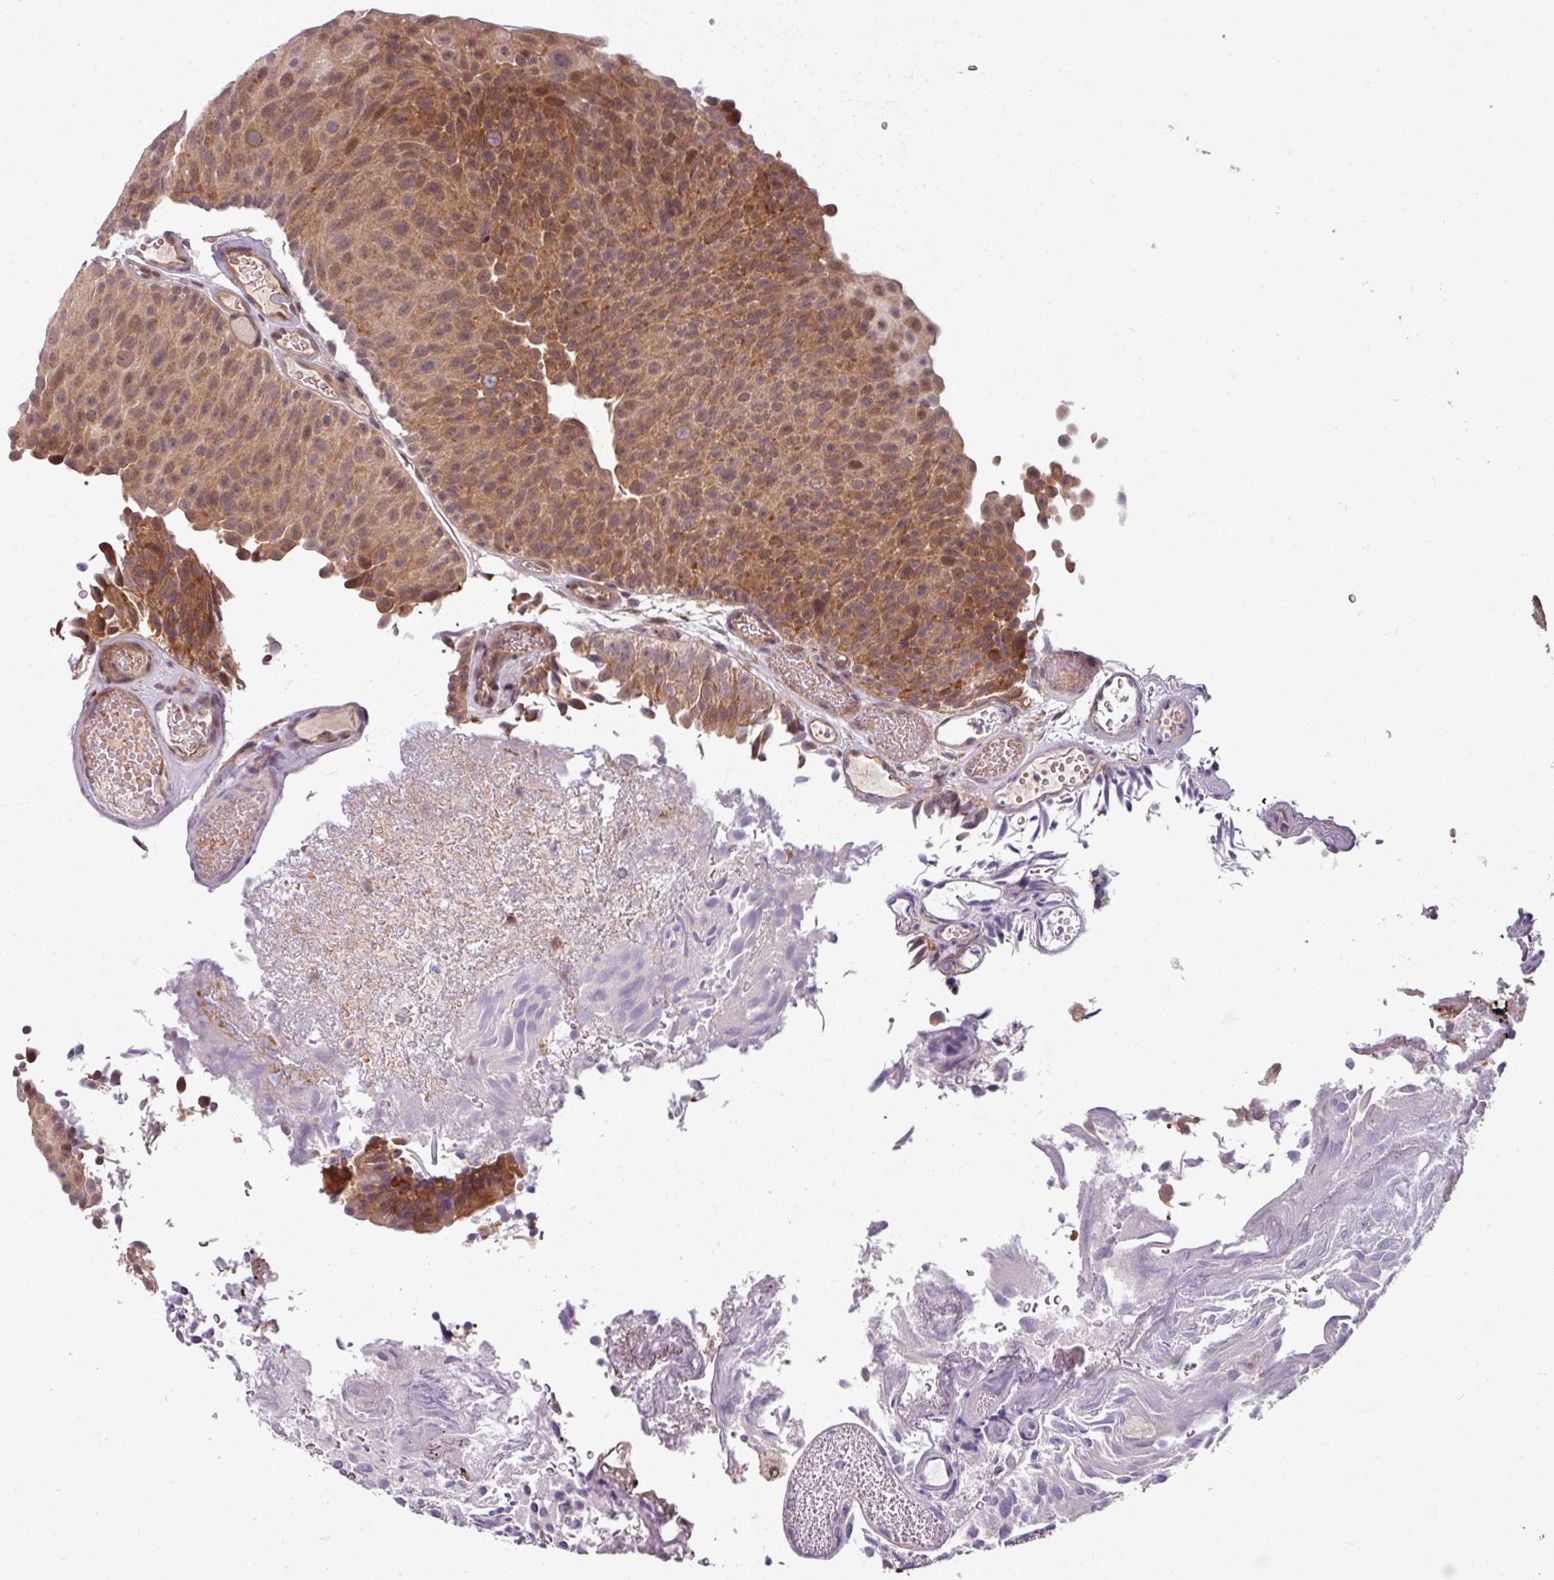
{"staining": {"intensity": "moderate", "quantity": ">75%", "location": "cytoplasmic/membranous,nuclear"}, "tissue": "urothelial cancer", "cell_type": "Tumor cells", "image_type": "cancer", "snomed": [{"axis": "morphology", "description": "Urothelial carcinoma, Low grade"}, {"axis": "topography", "description": "Urinary bladder"}], "caption": "Tumor cells show moderate cytoplasmic/membranous and nuclear staining in approximately >75% of cells in urothelial cancer.", "gene": "KCTD11", "patient": {"sex": "male", "age": 78}}